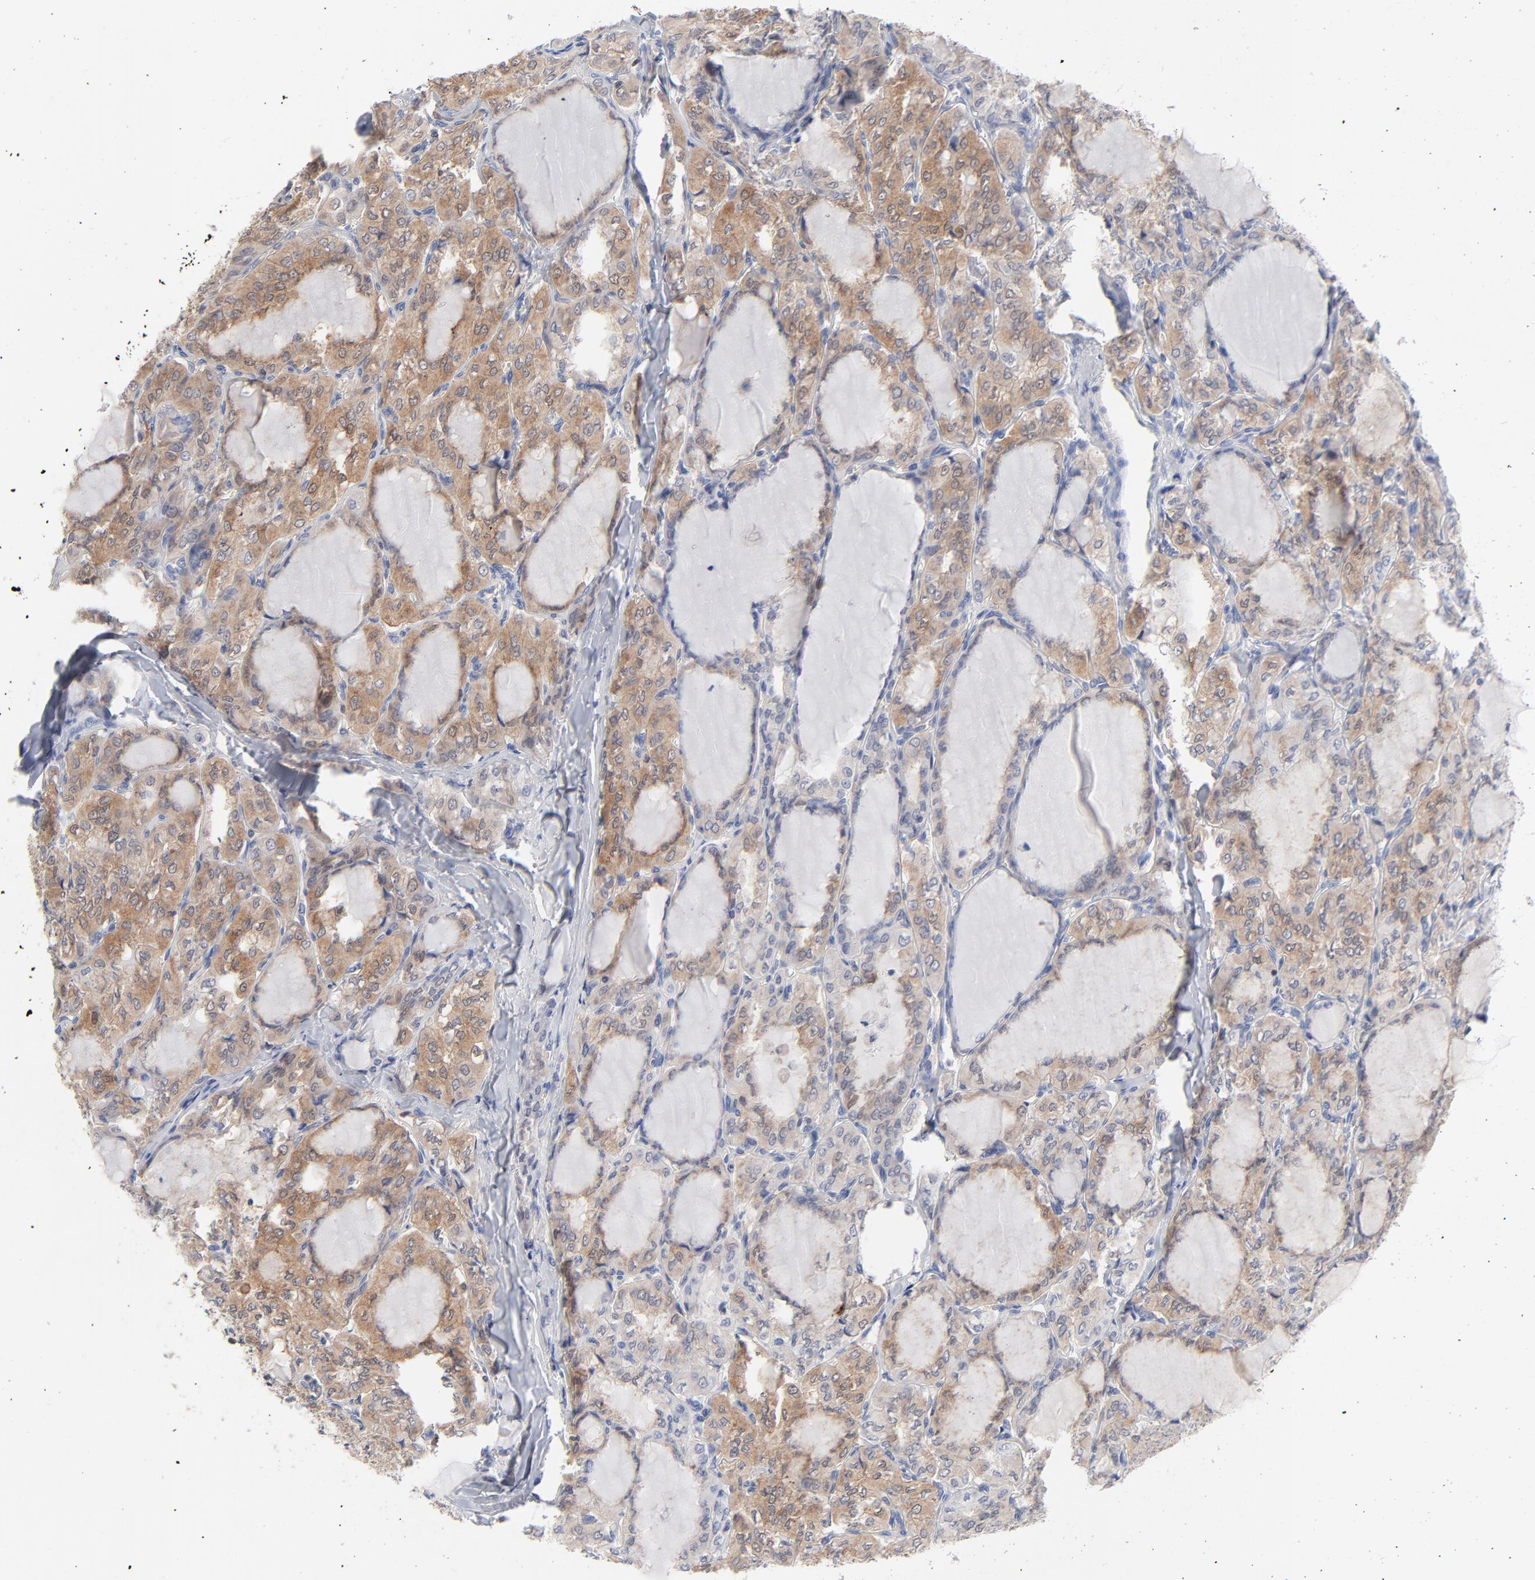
{"staining": {"intensity": "moderate", "quantity": ">75%", "location": "cytoplasmic/membranous"}, "tissue": "thyroid cancer", "cell_type": "Tumor cells", "image_type": "cancer", "snomed": [{"axis": "morphology", "description": "Papillary adenocarcinoma, NOS"}, {"axis": "topography", "description": "Thyroid gland"}], "caption": "Papillary adenocarcinoma (thyroid) stained with IHC reveals moderate cytoplasmic/membranous expression in approximately >75% of tumor cells. Using DAB (3,3'-diaminobenzidine) (brown) and hematoxylin (blue) stains, captured at high magnification using brightfield microscopy.", "gene": "CAB39L", "patient": {"sex": "male", "age": 20}}